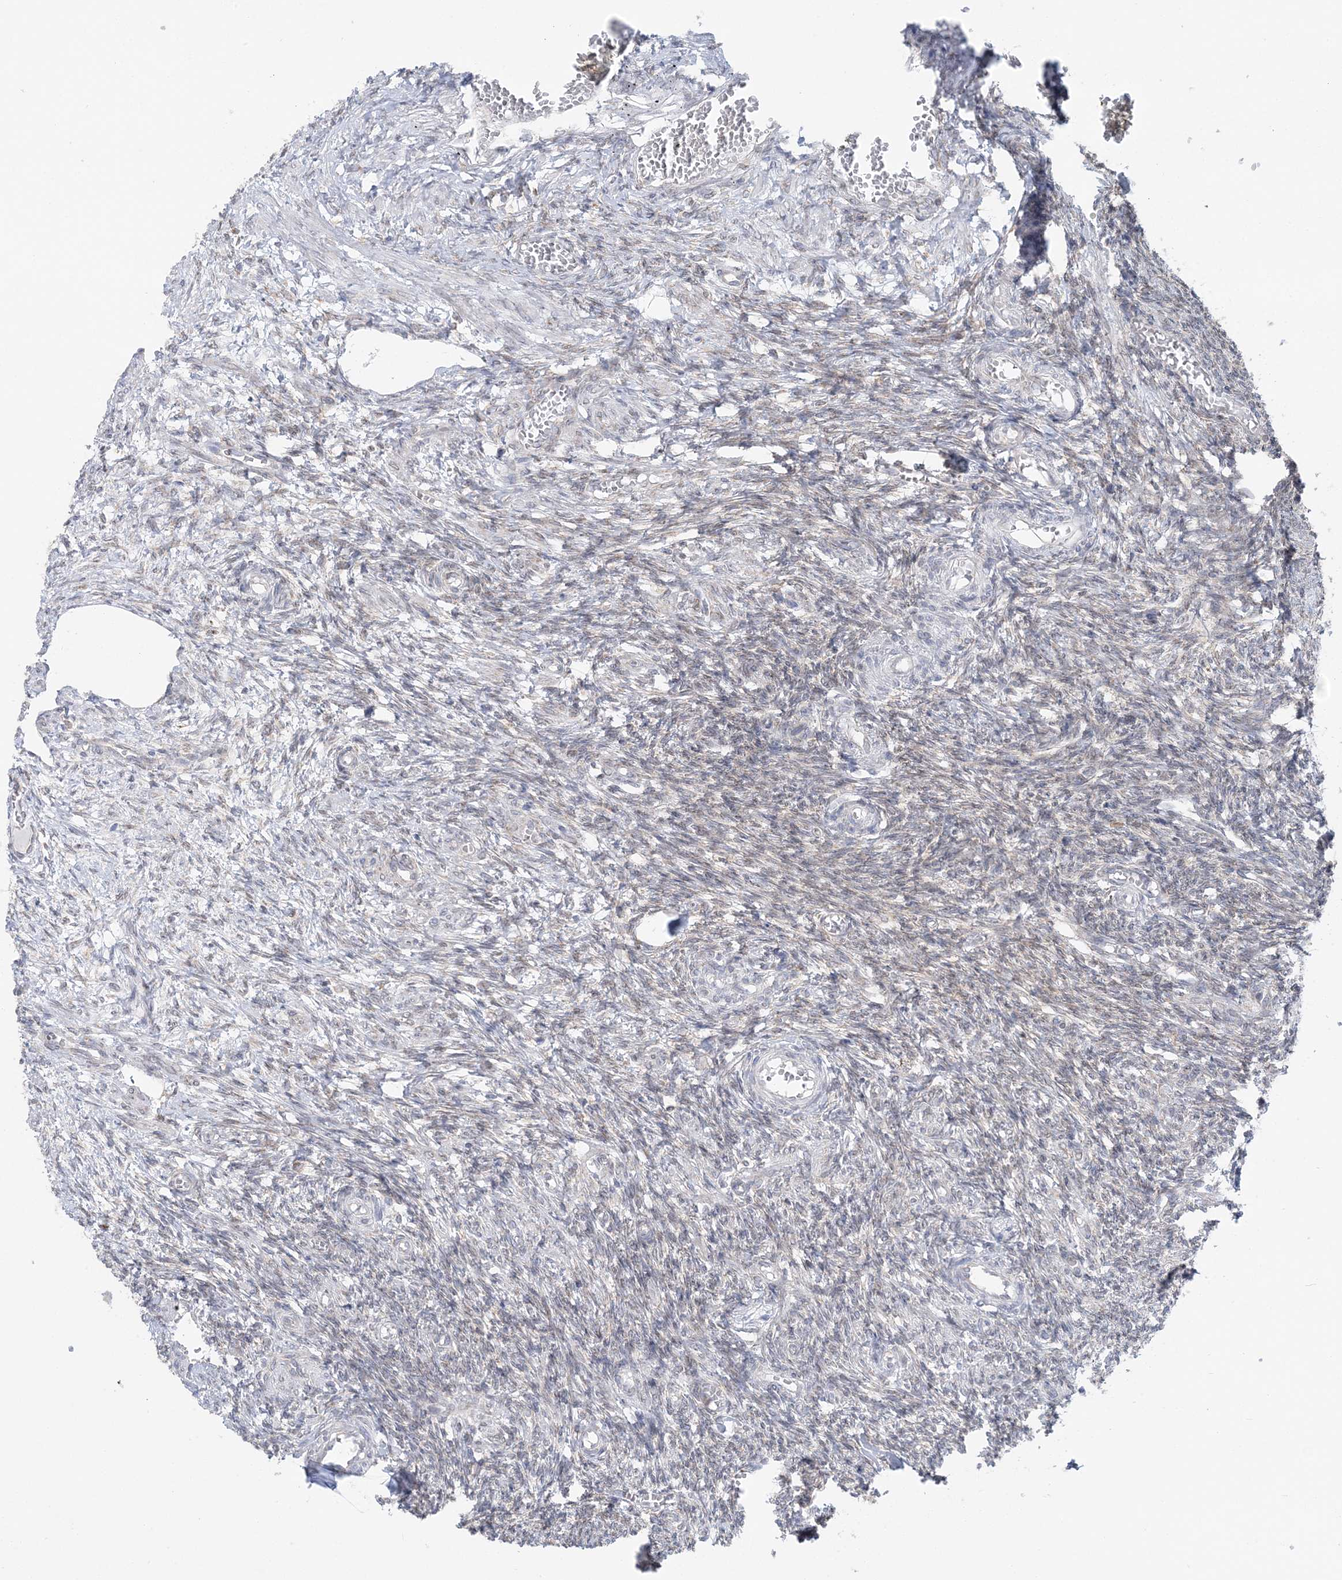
{"staining": {"intensity": "negative", "quantity": "none", "location": "none"}, "tissue": "ovary", "cell_type": "Ovarian stroma cells", "image_type": "normal", "snomed": [{"axis": "morphology", "description": "Normal tissue, NOS"}, {"axis": "topography", "description": "Ovary"}], "caption": "Immunohistochemistry histopathology image of unremarkable ovary: human ovary stained with DAB exhibits no significant protein expression in ovarian stroma cells. Nuclei are stained in blue.", "gene": "TMED10", "patient": {"sex": "female", "age": 27}}